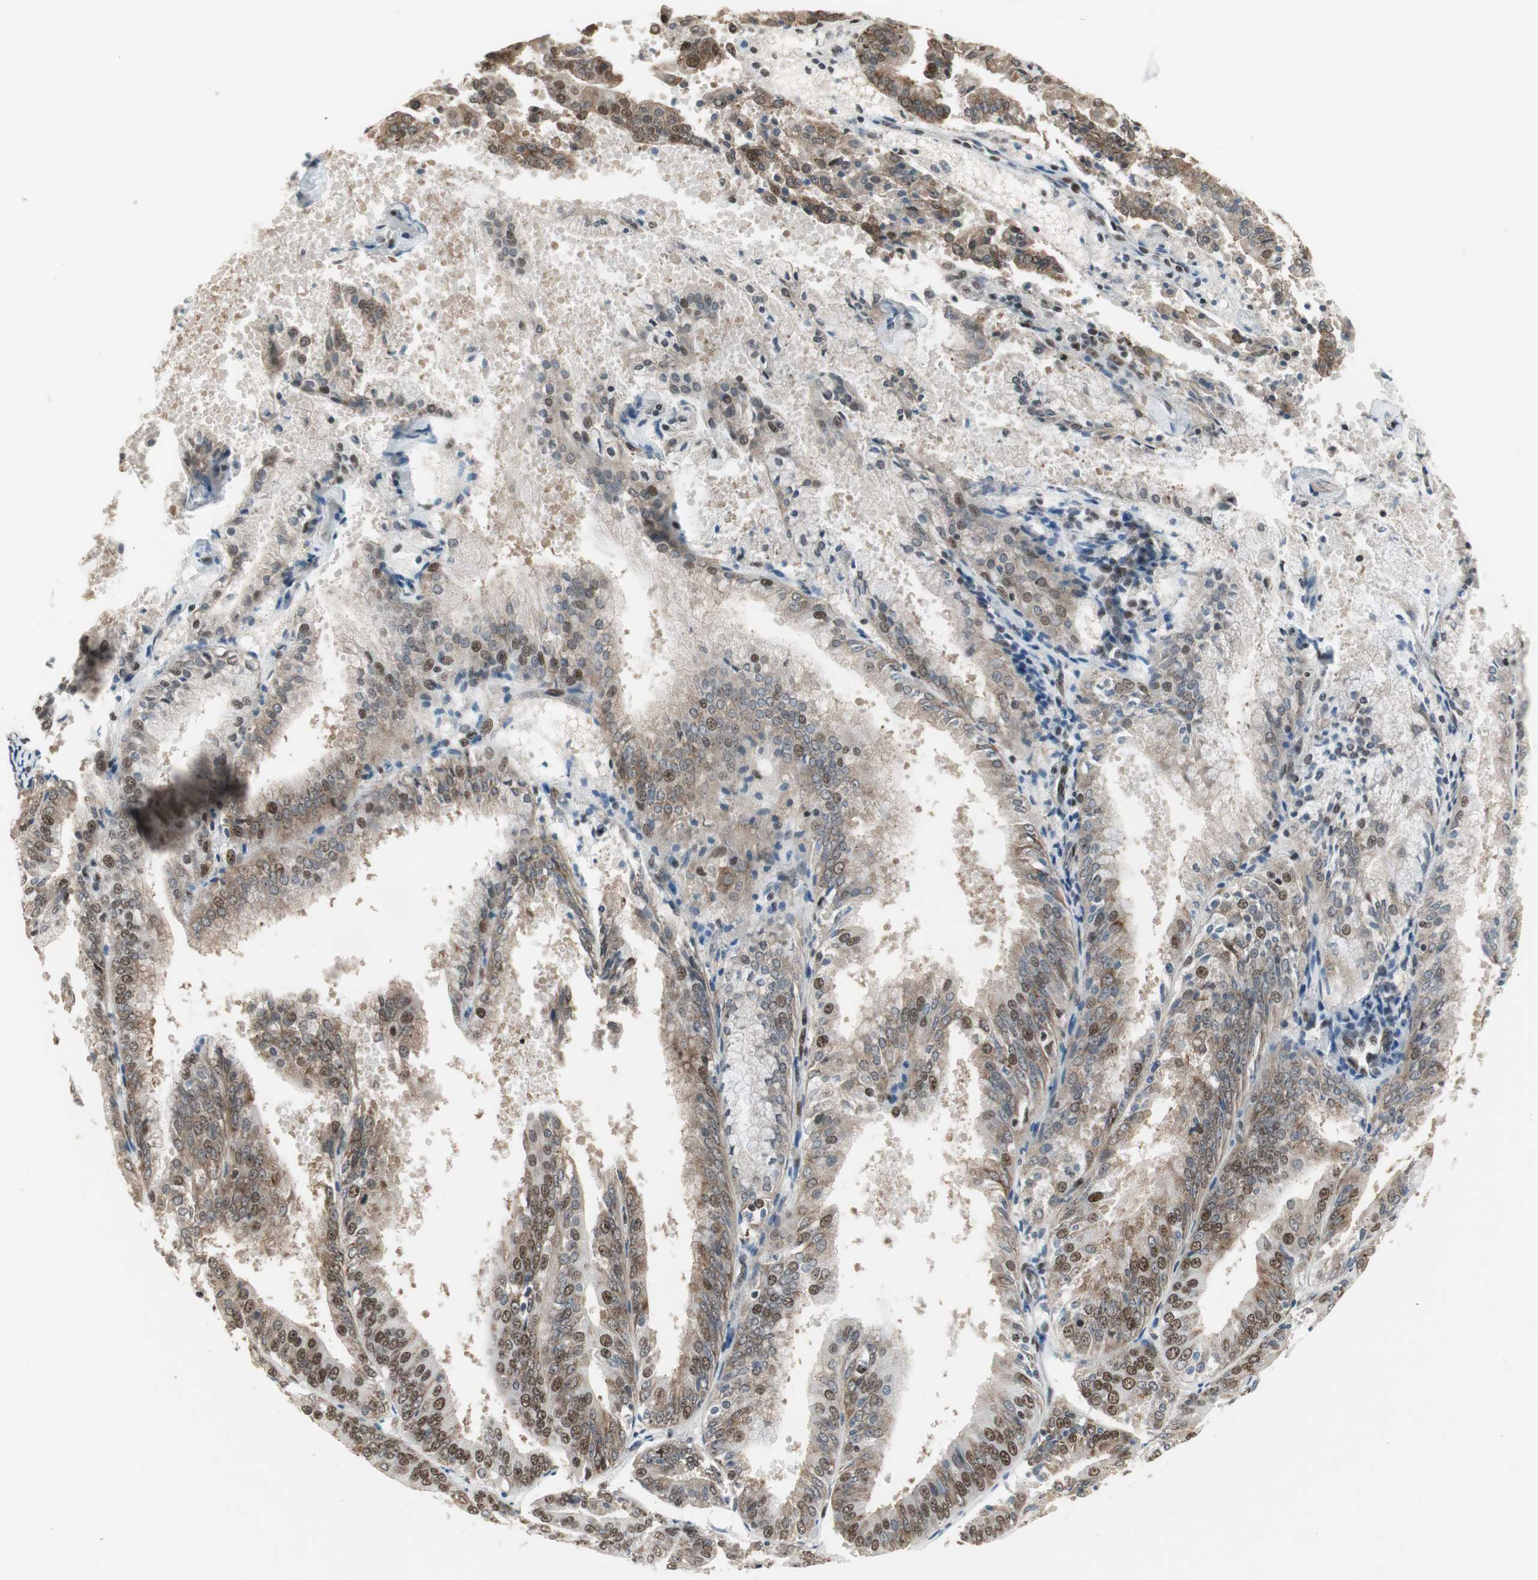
{"staining": {"intensity": "strong", "quantity": ">75%", "location": "nuclear"}, "tissue": "endometrial cancer", "cell_type": "Tumor cells", "image_type": "cancer", "snomed": [{"axis": "morphology", "description": "Adenocarcinoma, NOS"}, {"axis": "topography", "description": "Endometrium"}], "caption": "A brown stain shows strong nuclear positivity of a protein in endometrial cancer tumor cells.", "gene": "RTF1", "patient": {"sex": "female", "age": 63}}